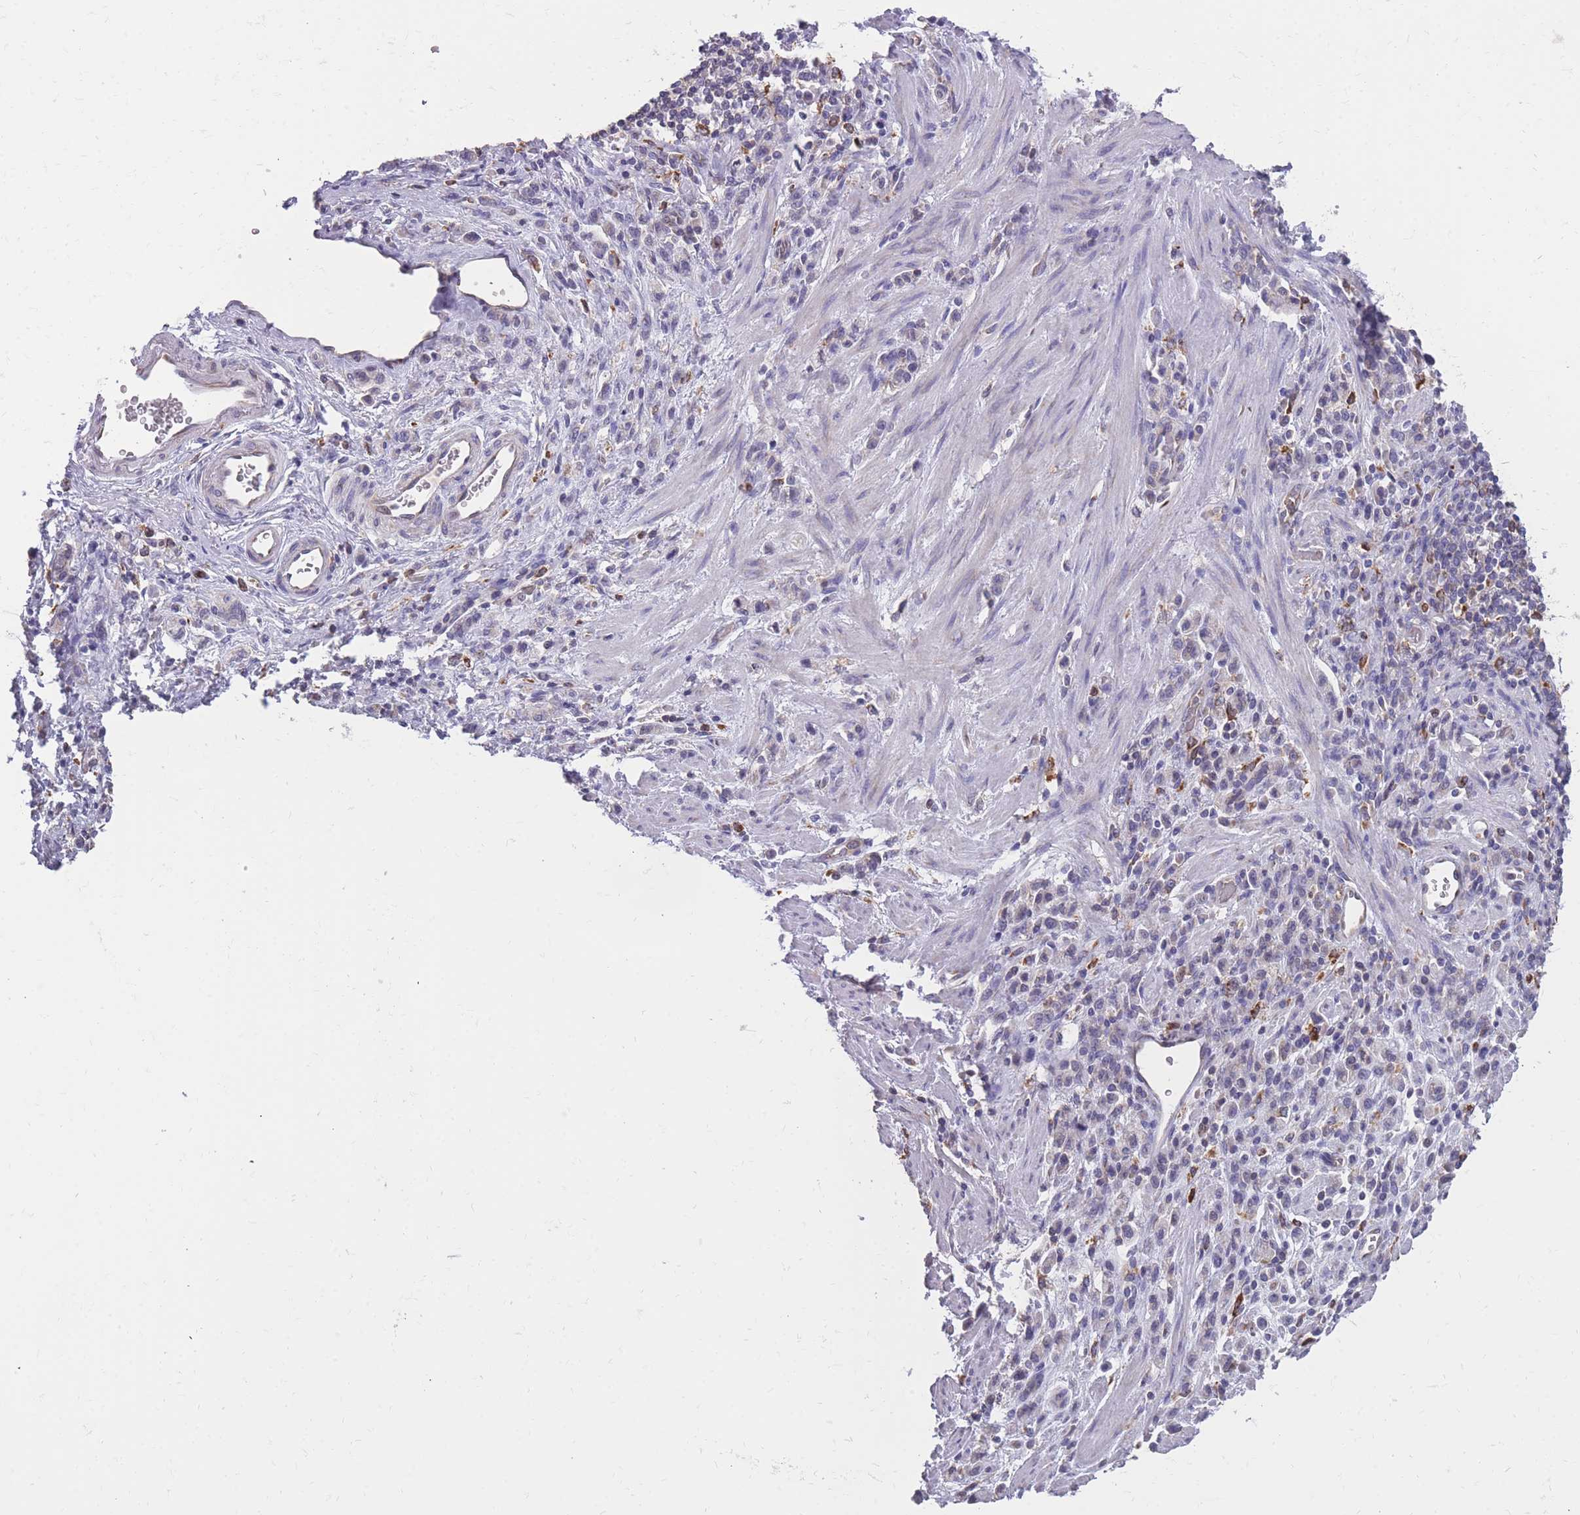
{"staining": {"intensity": "negative", "quantity": "none", "location": "none"}, "tissue": "stomach cancer", "cell_type": "Tumor cells", "image_type": "cancer", "snomed": [{"axis": "morphology", "description": "Adenocarcinoma, NOS"}, {"axis": "topography", "description": "Stomach"}], "caption": "This is a image of immunohistochemistry staining of stomach cancer, which shows no staining in tumor cells.", "gene": "ZNF662", "patient": {"sex": "male", "age": 77}}